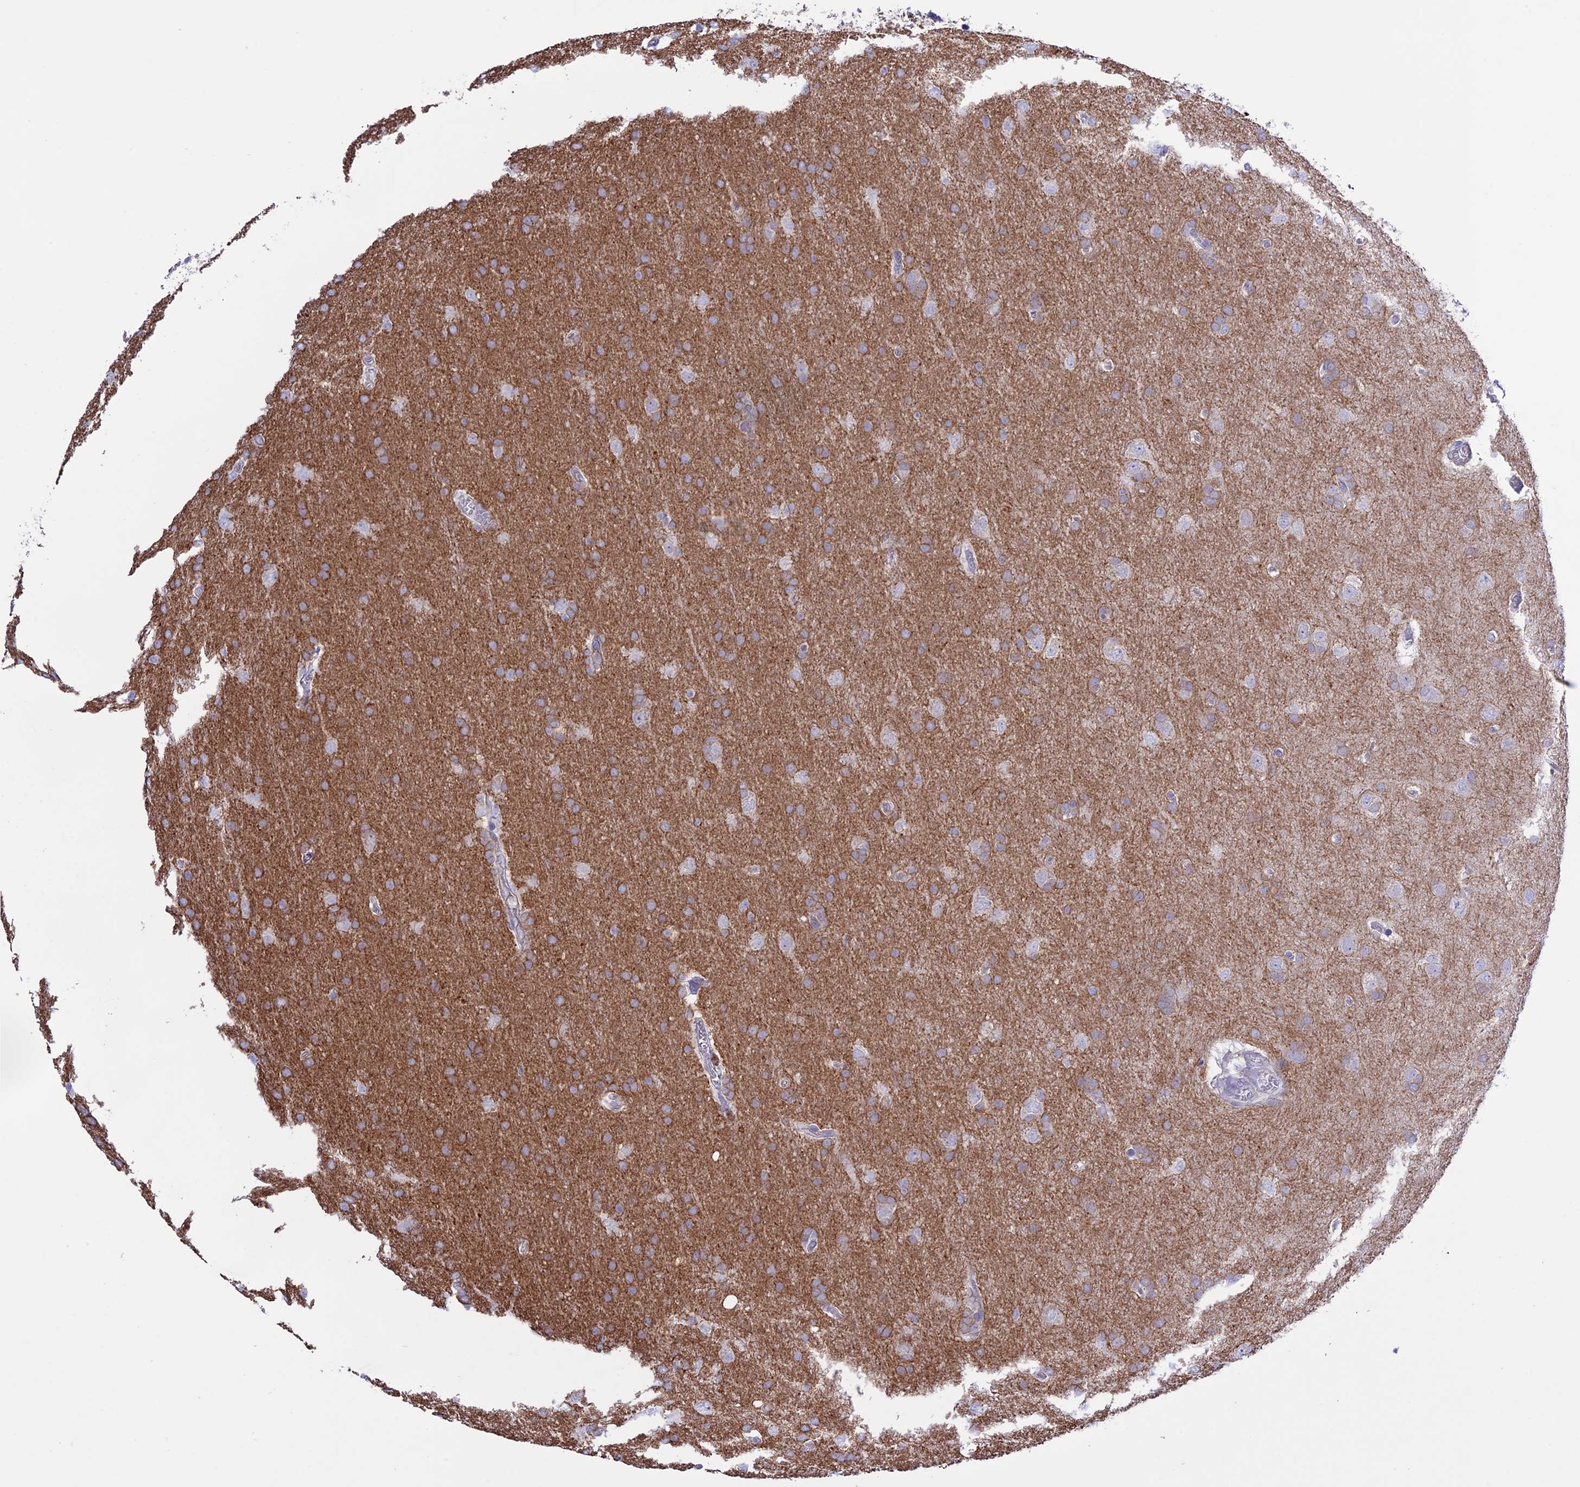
{"staining": {"intensity": "negative", "quantity": "none", "location": "none"}, "tissue": "glioma", "cell_type": "Tumor cells", "image_type": "cancer", "snomed": [{"axis": "morphology", "description": "Glioma, malignant, Low grade"}, {"axis": "topography", "description": "Brain"}], "caption": "DAB immunohistochemical staining of human glioma reveals no significant expression in tumor cells. (DAB immunohistochemistry (IHC) visualized using brightfield microscopy, high magnification).", "gene": "CHSY3", "patient": {"sex": "female", "age": 32}}